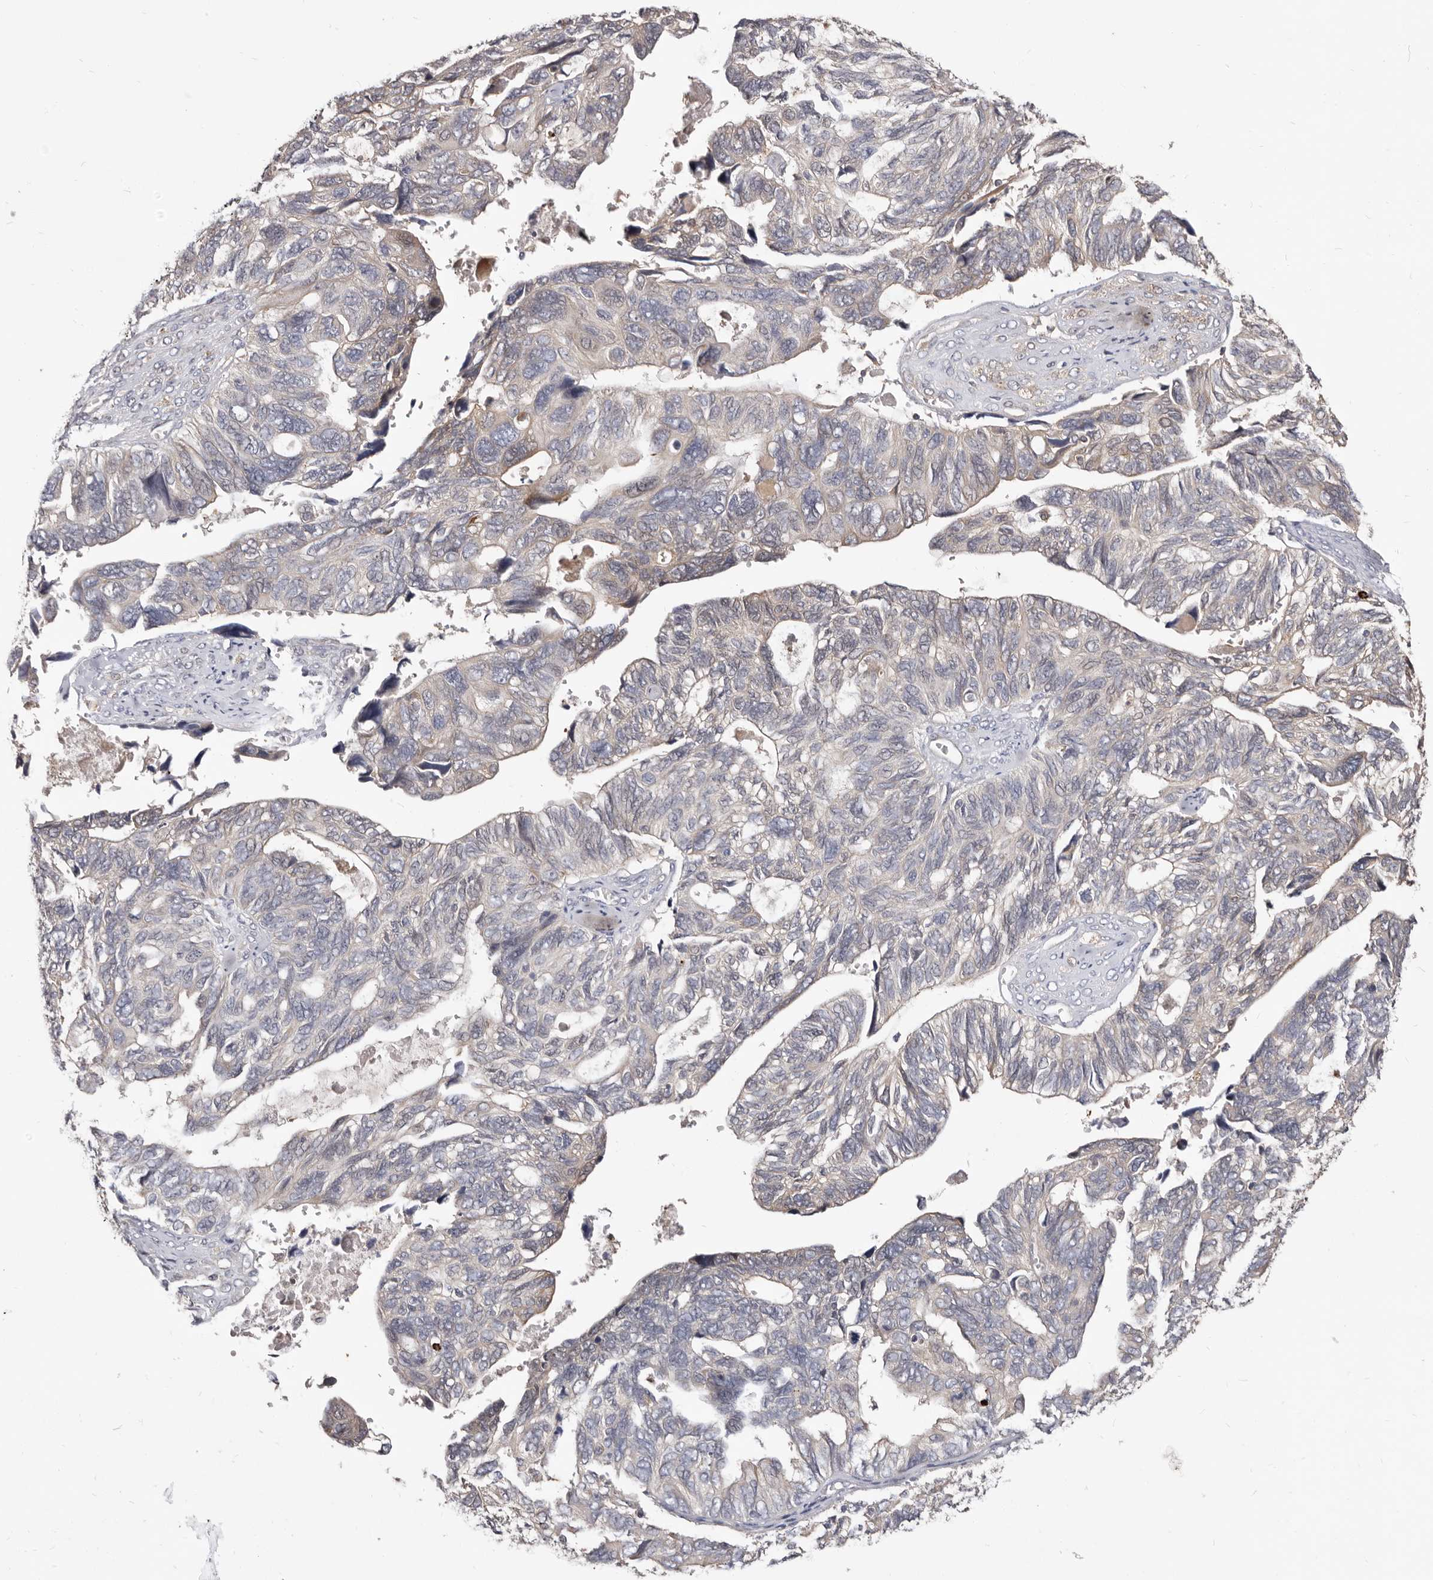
{"staining": {"intensity": "negative", "quantity": "none", "location": "none"}, "tissue": "ovarian cancer", "cell_type": "Tumor cells", "image_type": "cancer", "snomed": [{"axis": "morphology", "description": "Cystadenocarcinoma, serous, NOS"}, {"axis": "topography", "description": "Ovary"}], "caption": "Protein analysis of serous cystadenocarcinoma (ovarian) reveals no significant staining in tumor cells.", "gene": "TC2N", "patient": {"sex": "female", "age": 79}}